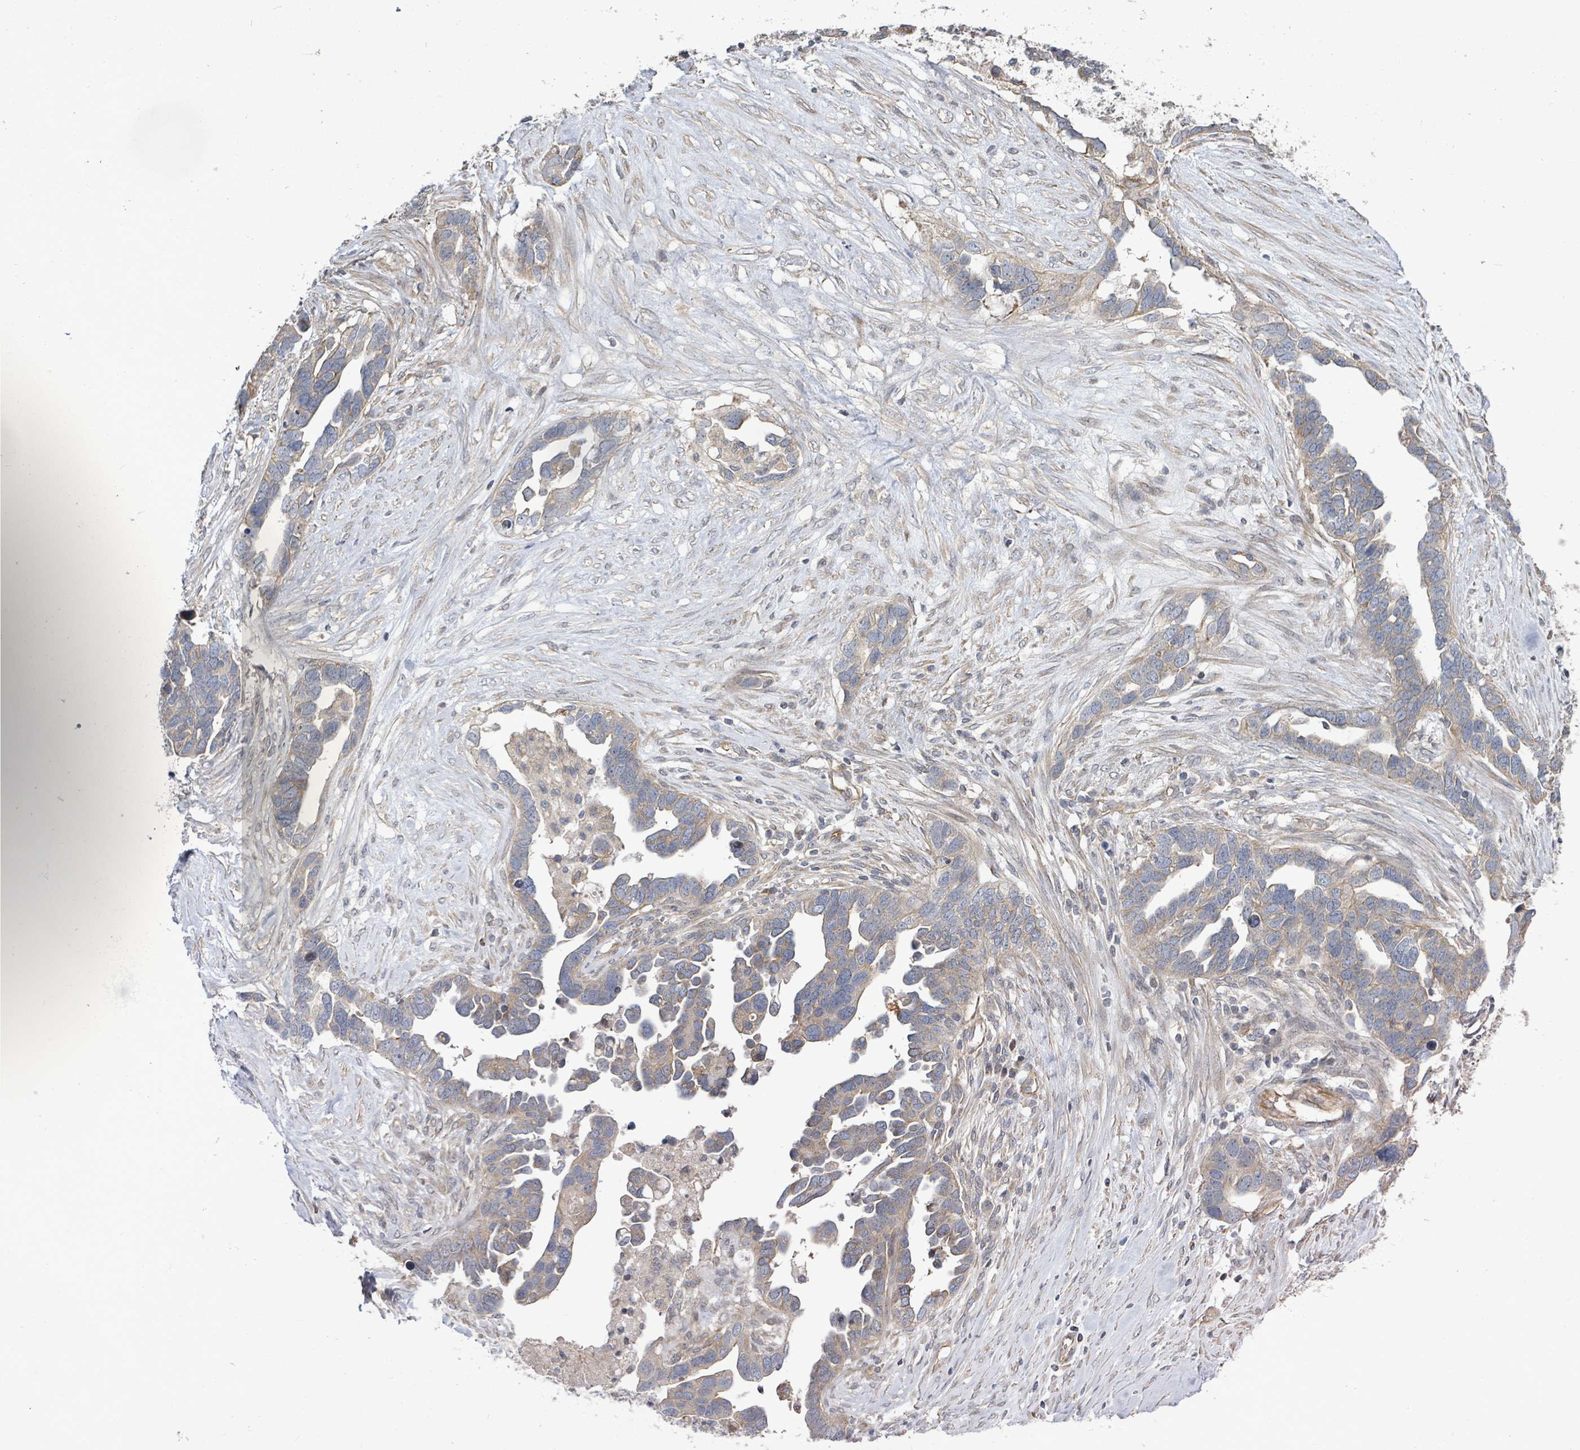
{"staining": {"intensity": "weak", "quantity": "25%-75%", "location": "cytoplasmic/membranous"}, "tissue": "ovarian cancer", "cell_type": "Tumor cells", "image_type": "cancer", "snomed": [{"axis": "morphology", "description": "Cystadenocarcinoma, serous, NOS"}, {"axis": "topography", "description": "Ovary"}], "caption": "About 25%-75% of tumor cells in human ovarian serous cystadenocarcinoma display weak cytoplasmic/membranous protein positivity as visualized by brown immunohistochemical staining.", "gene": "KBTBD11", "patient": {"sex": "female", "age": 54}}